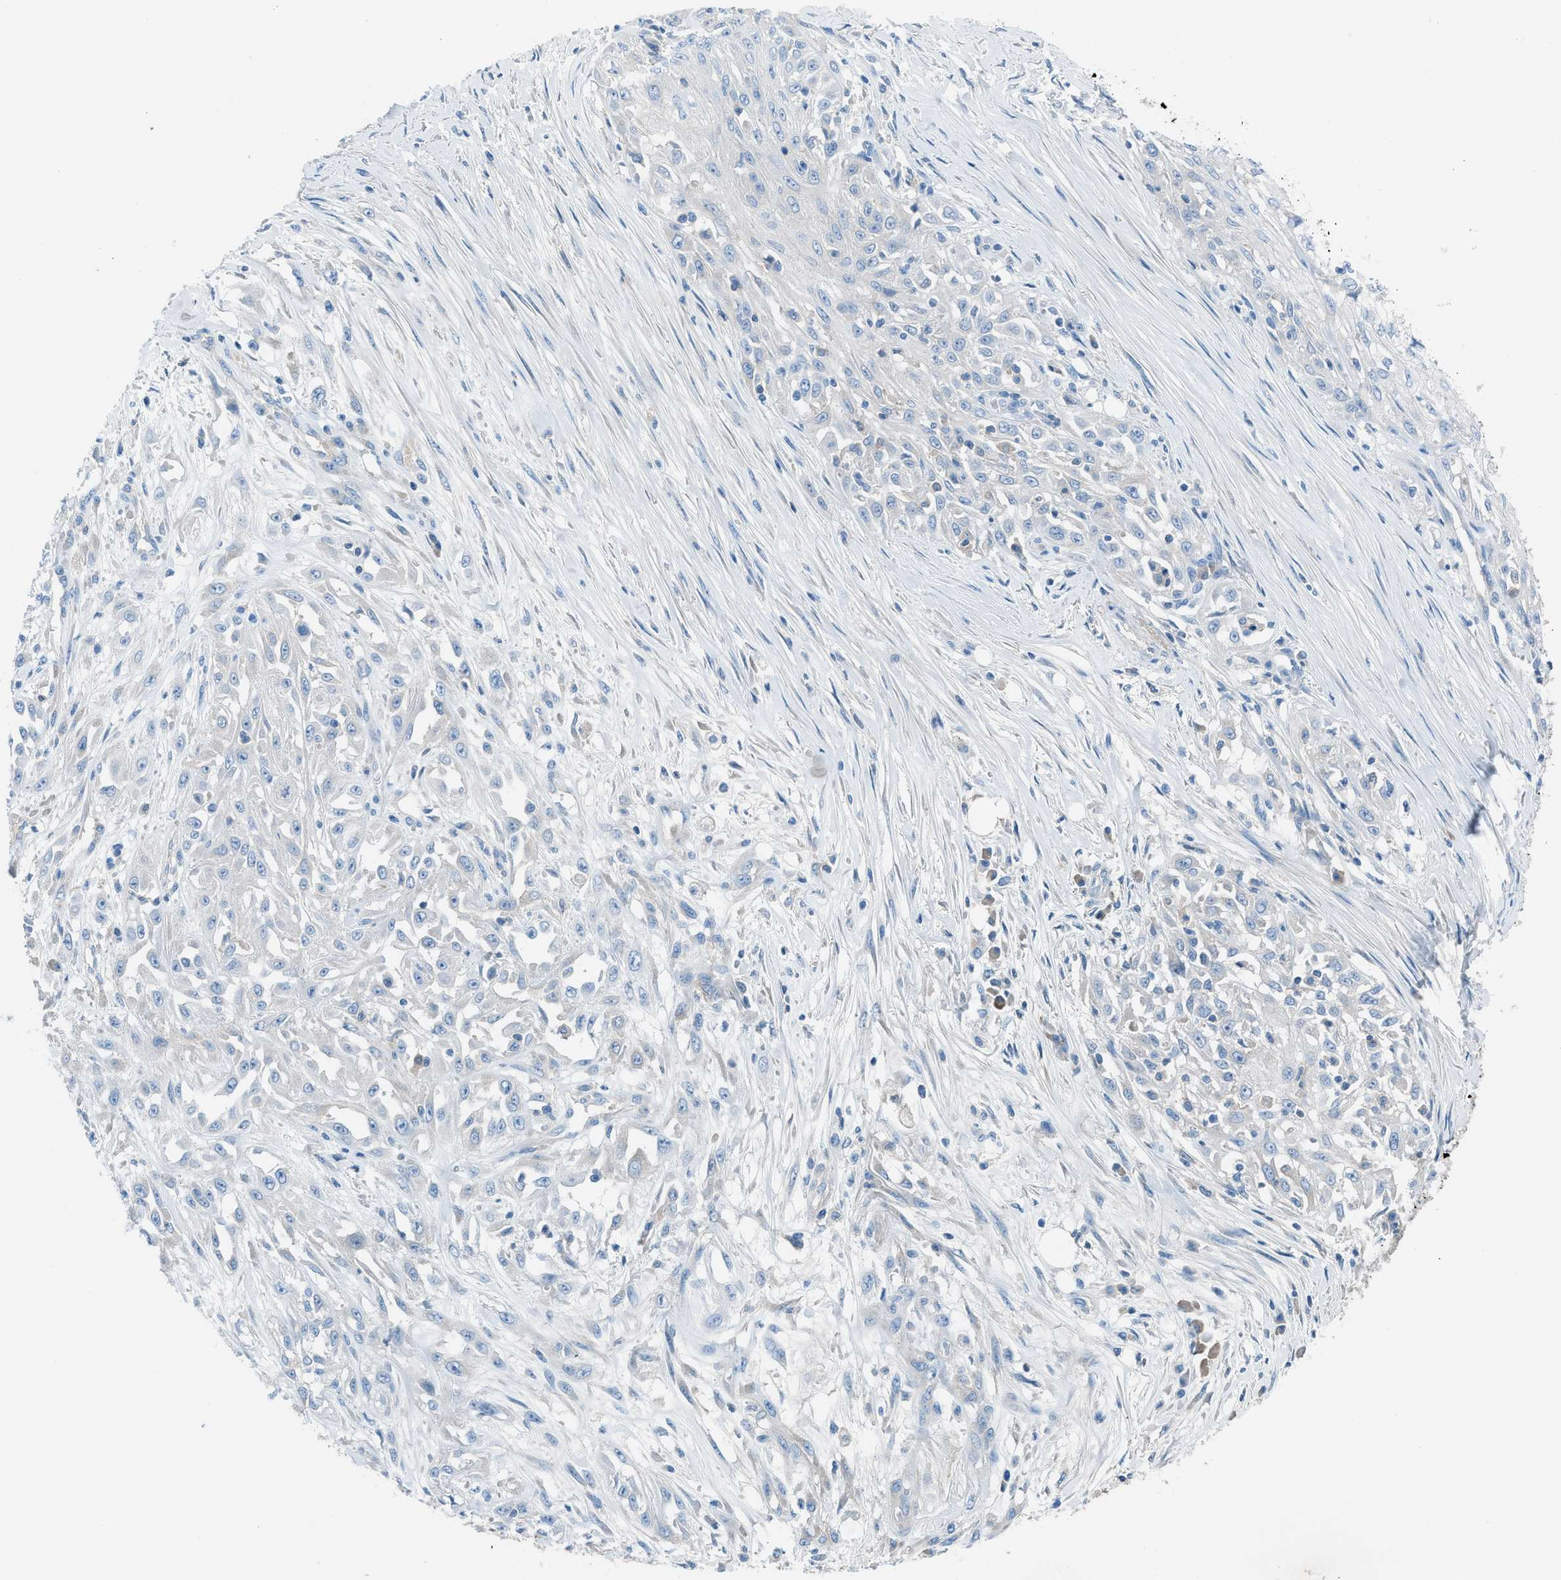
{"staining": {"intensity": "negative", "quantity": "none", "location": "none"}, "tissue": "skin cancer", "cell_type": "Tumor cells", "image_type": "cancer", "snomed": [{"axis": "morphology", "description": "Squamous cell carcinoma, NOS"}, {"axis": "morphology", "description": "Squamous cell carcinoma, metastatic, NOS"}, {"axis": "topography", "description": "Skin"}, {"axis": "topography", "description": "Lymph node"}], "caption": "The immunohistochemistry (IHC) photomicrograph has no significant positivity in tumor cells of skin cancer (squamous cell carcinoma) tissue. Nuclei are stained in blue.", "gene": "C5AR2", "patient": {"sex": "male", "age": 75}}